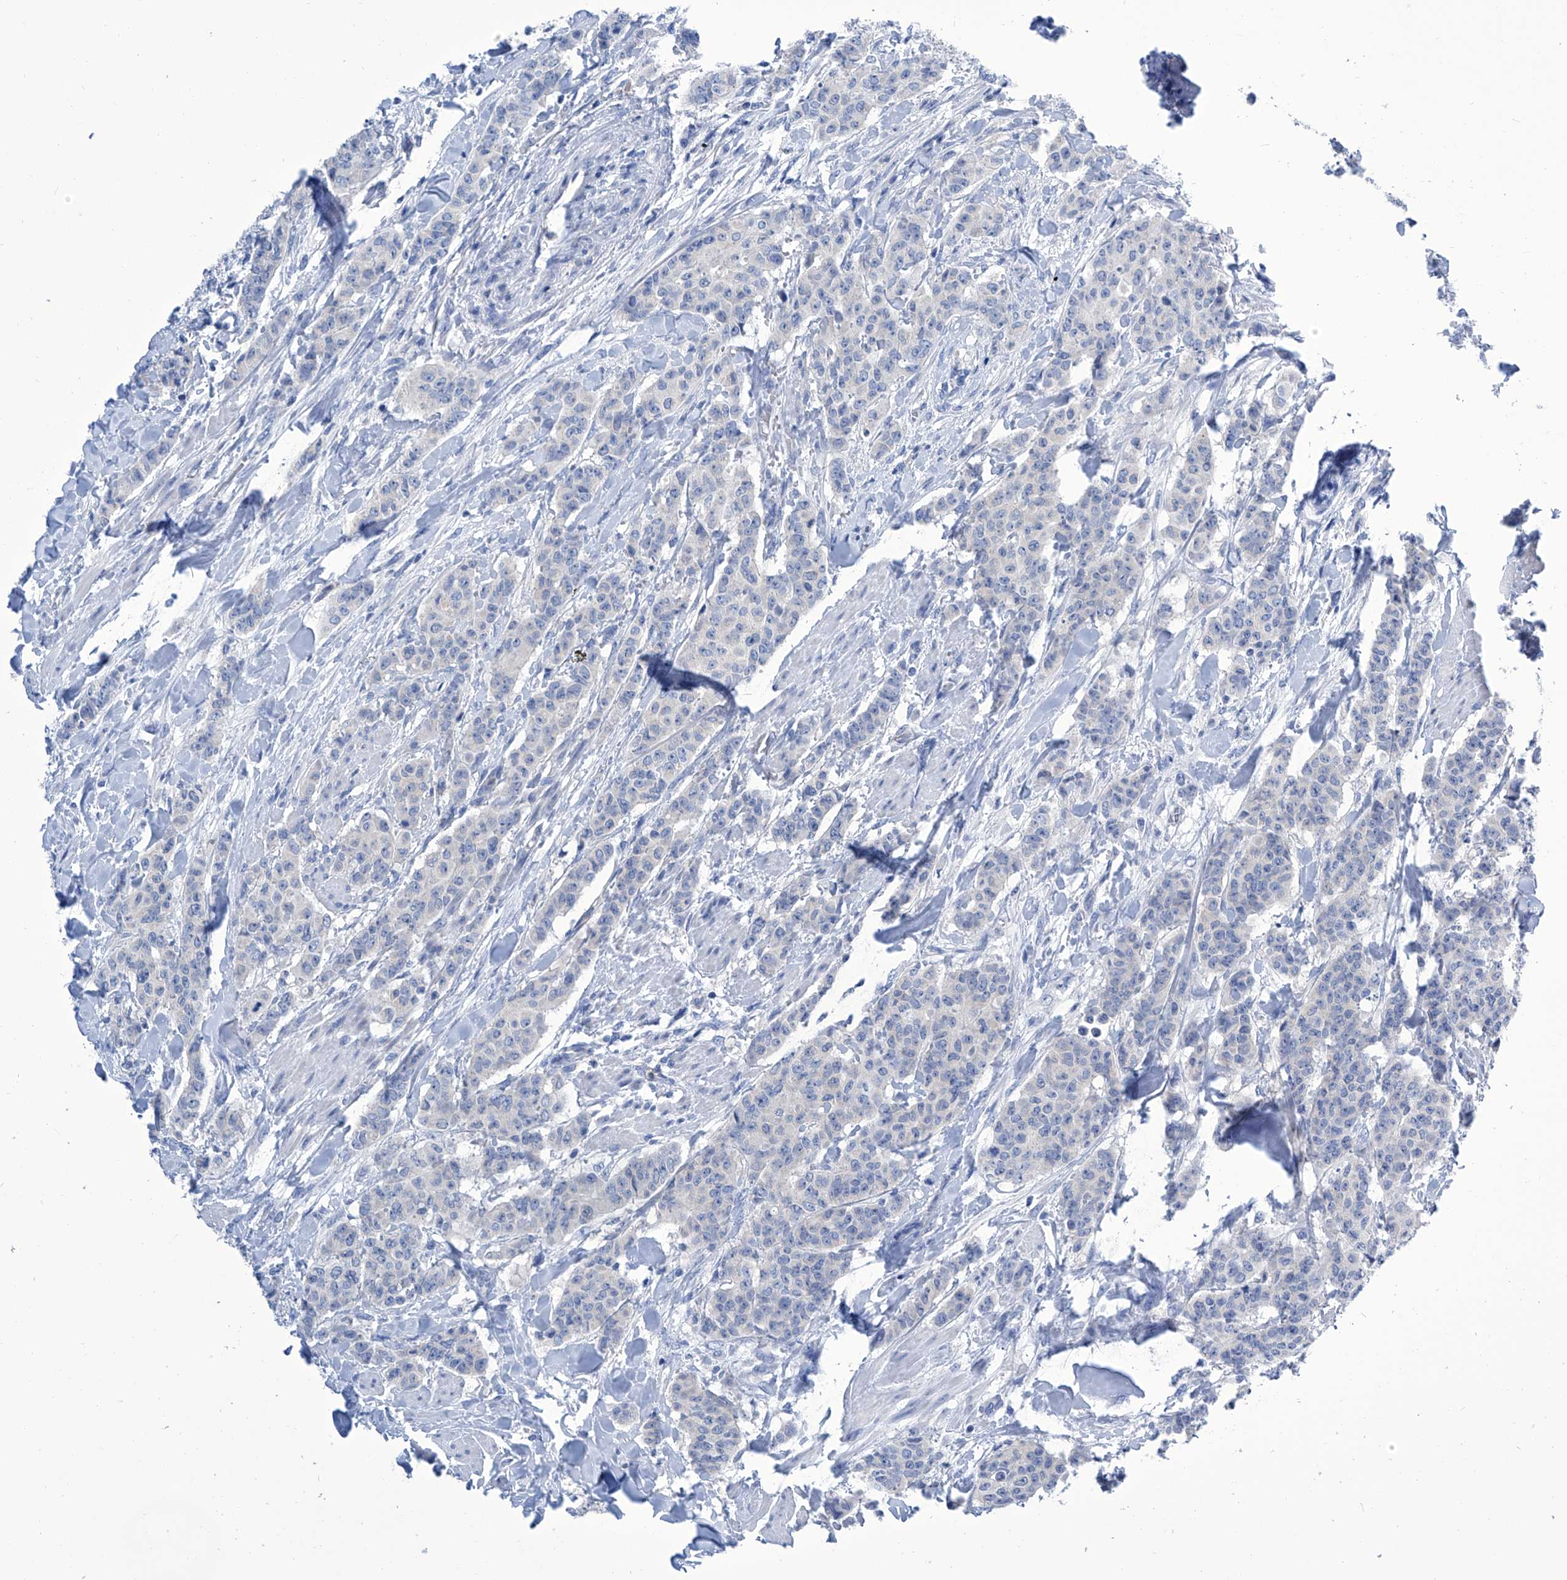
{"staining": {"intensity": "negative", "quantity": "none", "location": "none"}, "tissue": "breast cancer", "cell_type": "Tumor cells", "image_type": "cancer", "snomed": [{"axis": "morphology", "description": "Duct carcinoma"}, {"axis": "topography", "description": "Breast"}], "caption": "This is an immunohistochemistry (IHC) image of breast cancer (intraductal carcinoma). There is no expression in tumor cells.", "gene": "IMPA2", "patient": {"sex": "female", "age": 40}}